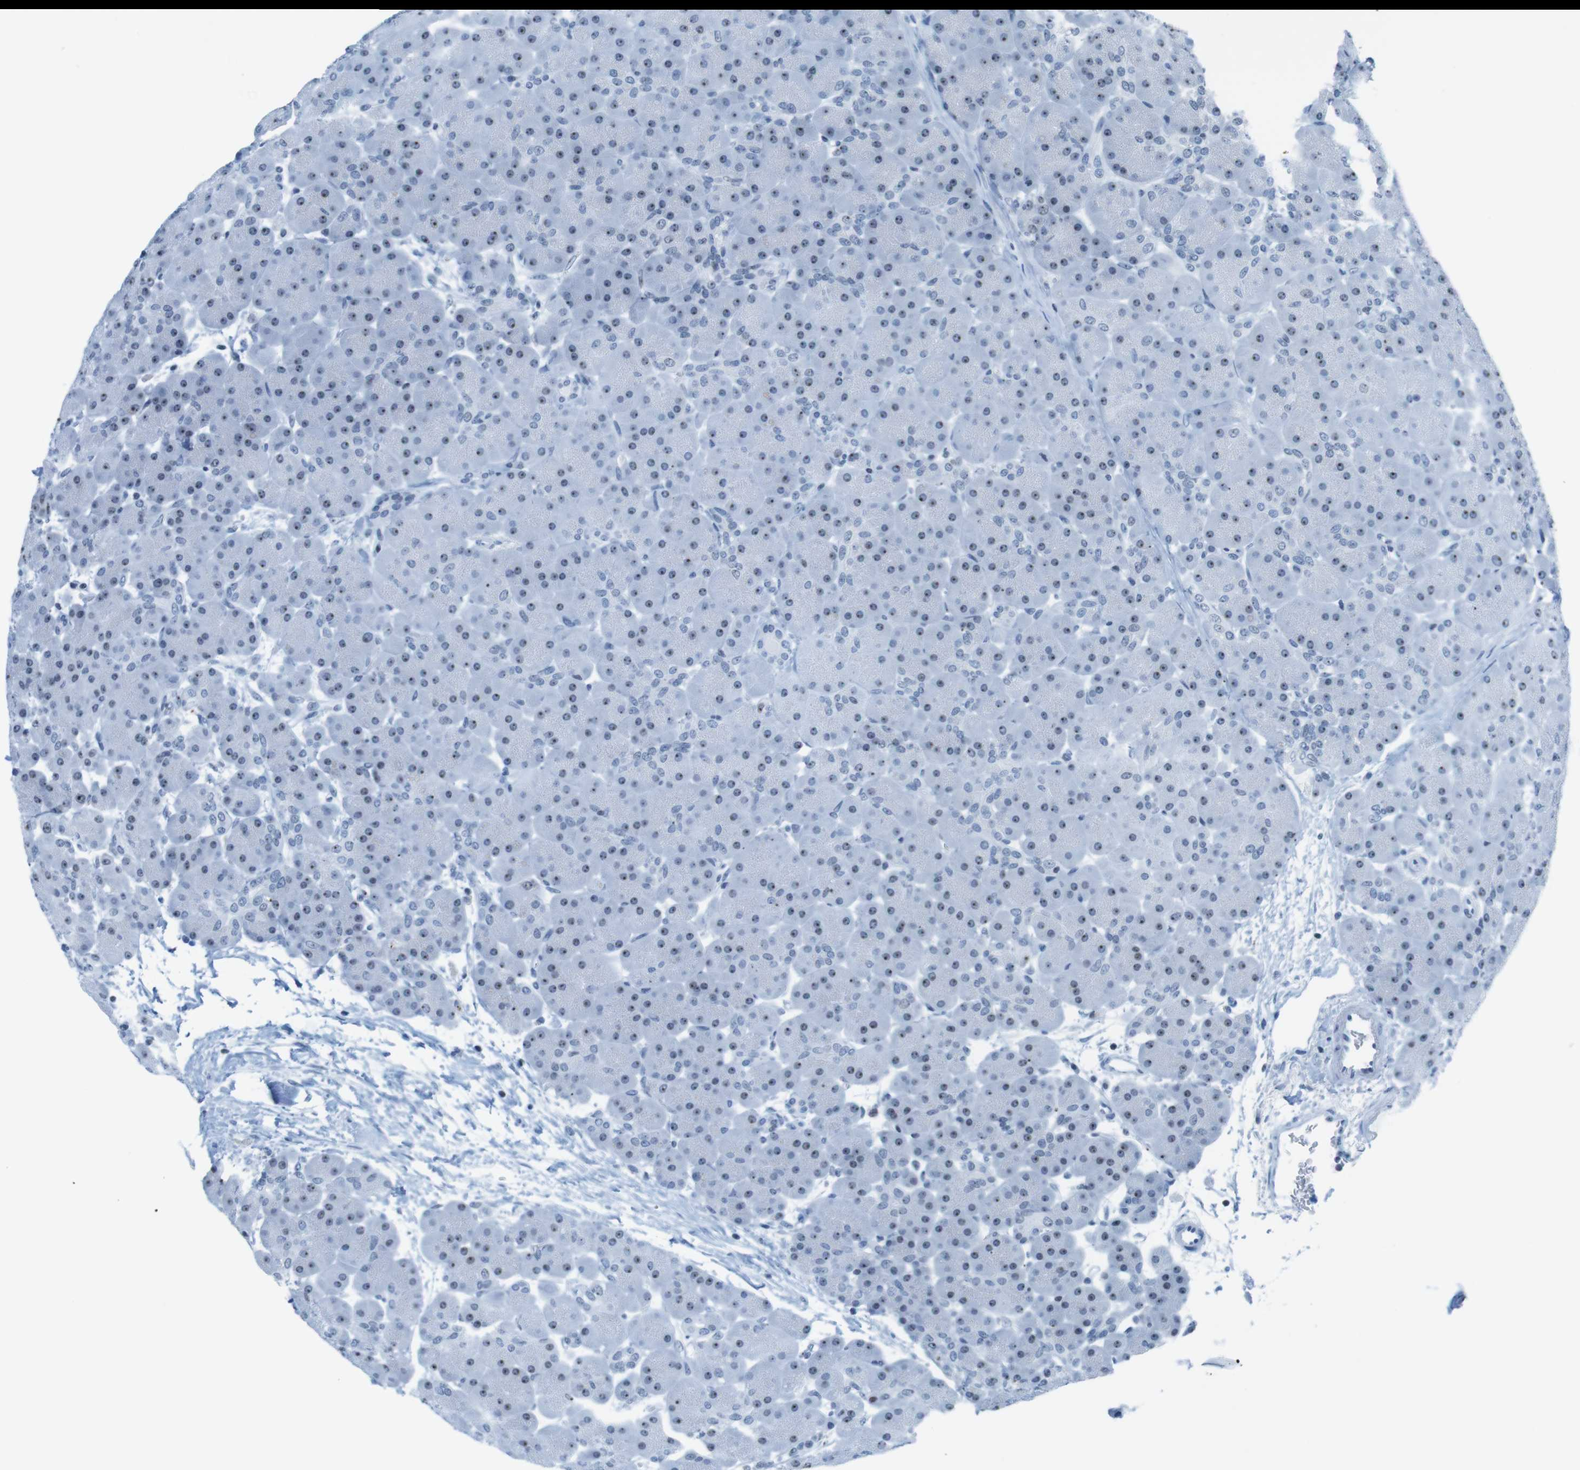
{"staining": {"intensity": "strong", "quantity": "25%-75%", "location": "nuclear"}, "tissue": "pancreas", "cell_type": "Exocrine glandular cells", "image_type": "normal", "snomed": [{"axis": "morphology", "description": "Normal tissue, NOS"}, {"axis": "topography", "description": "Pancreas"}], "caption": "High-magnification brightfield microscopy of benign pancreas stained with DAB (3,3'-diaminobenzidine) (brown) and counterstained with hematoxylin (blue). exocrine glandular cells exhibit strong nuclear staining is appreciated in about25%-75% of cells. (brown staining indicates protein expression, while blue staining denotes nuclei).", "gene": "NIFK", "patient": {"sex": "male", "age": 66}}